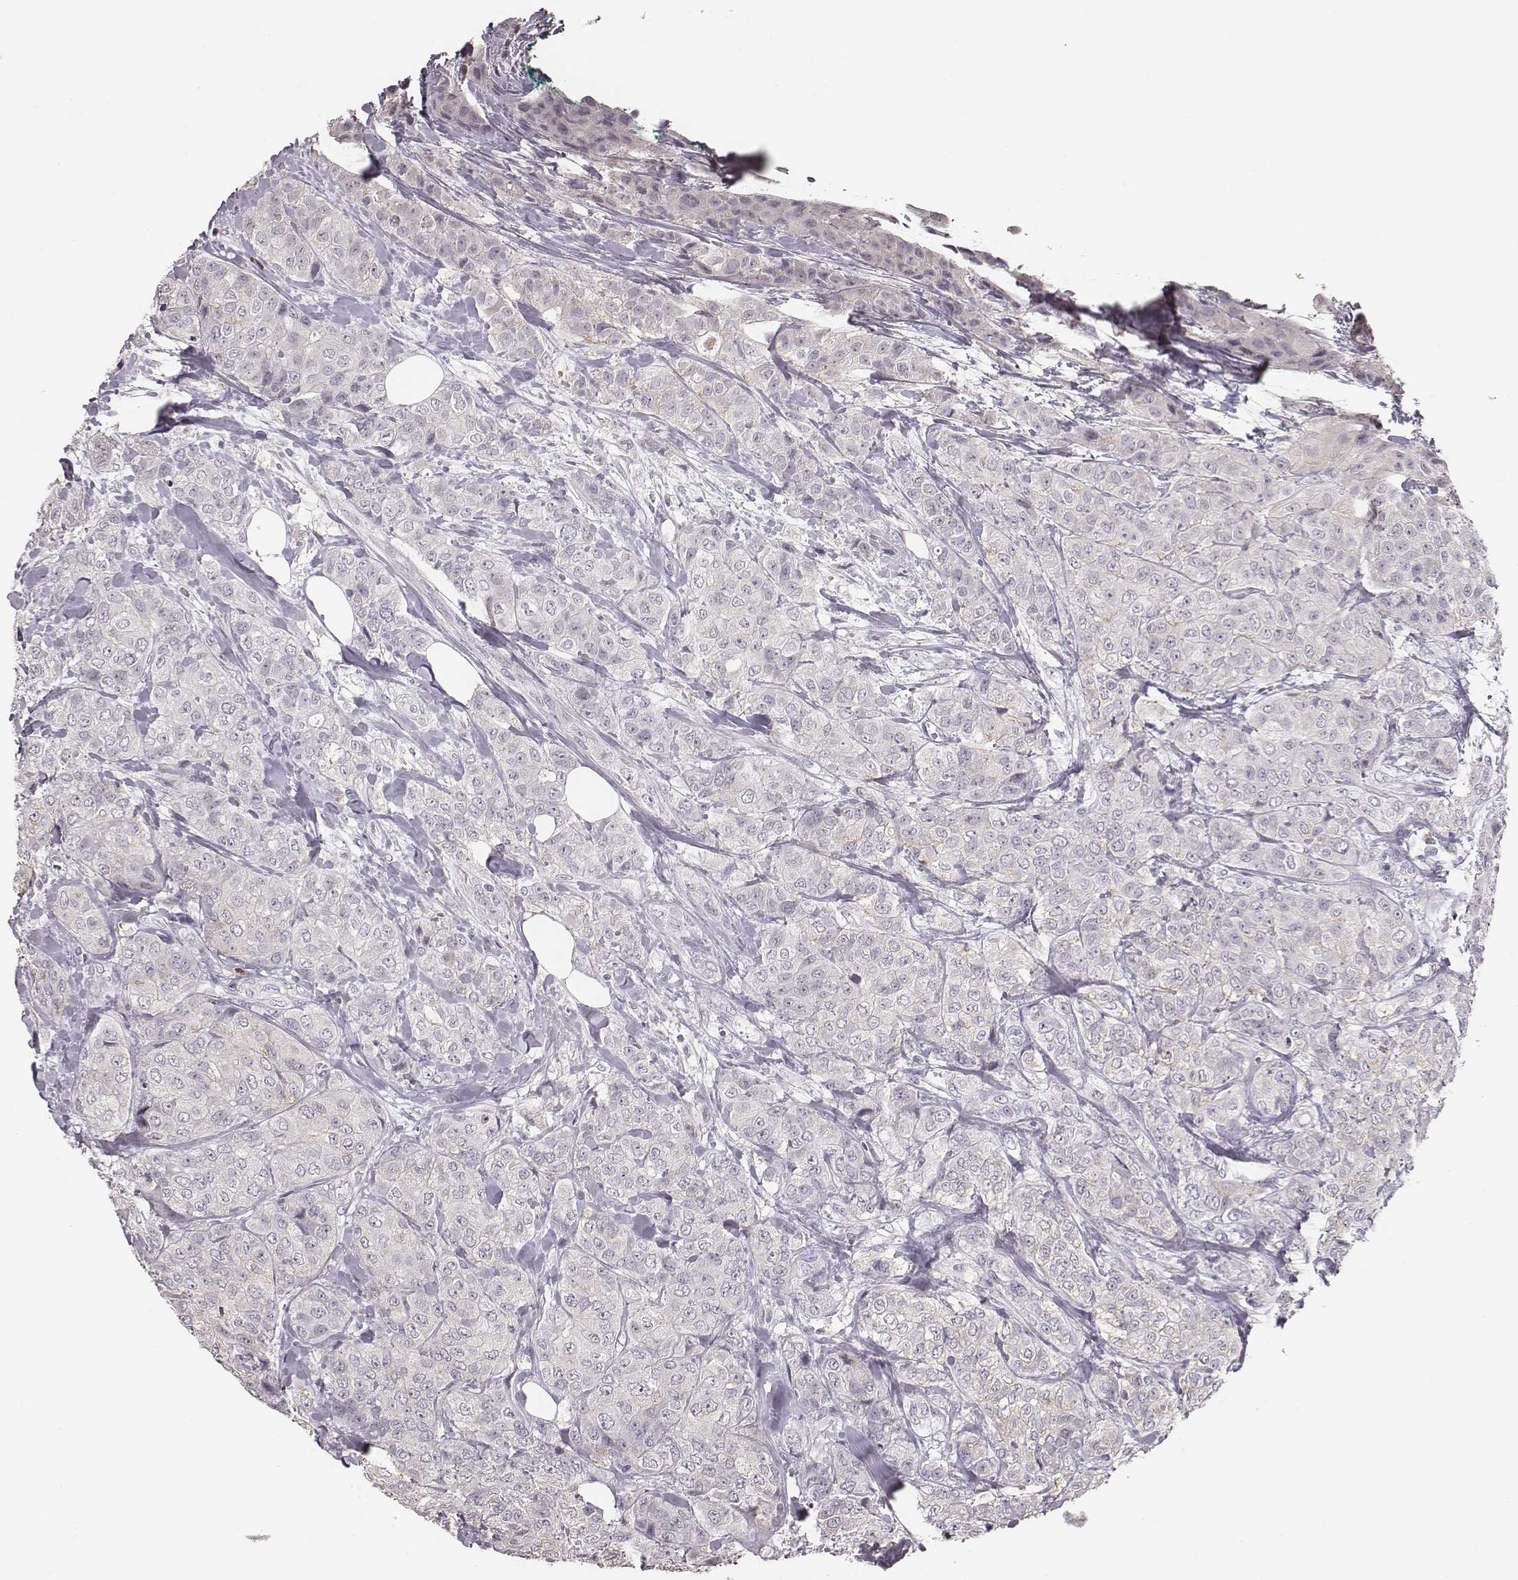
{"staining": {"intensity": "negative", "quantity": "none", "location": "none"}, "tissue": "breast cancer", "cell_type": "Tumor cells", "image_type": "cancer", "snomed": [{"axis": "morphology", "description": "Duct carcinoma"}, {"axis": "topography", "description": "Breast"}], "caption": "The histopathology image exhibits no significant expression in tumor cells of breast infiltrating ductal carcinoma.", "gene": "SLC22A6", "patient": {"sex": "female", "age": 43}}